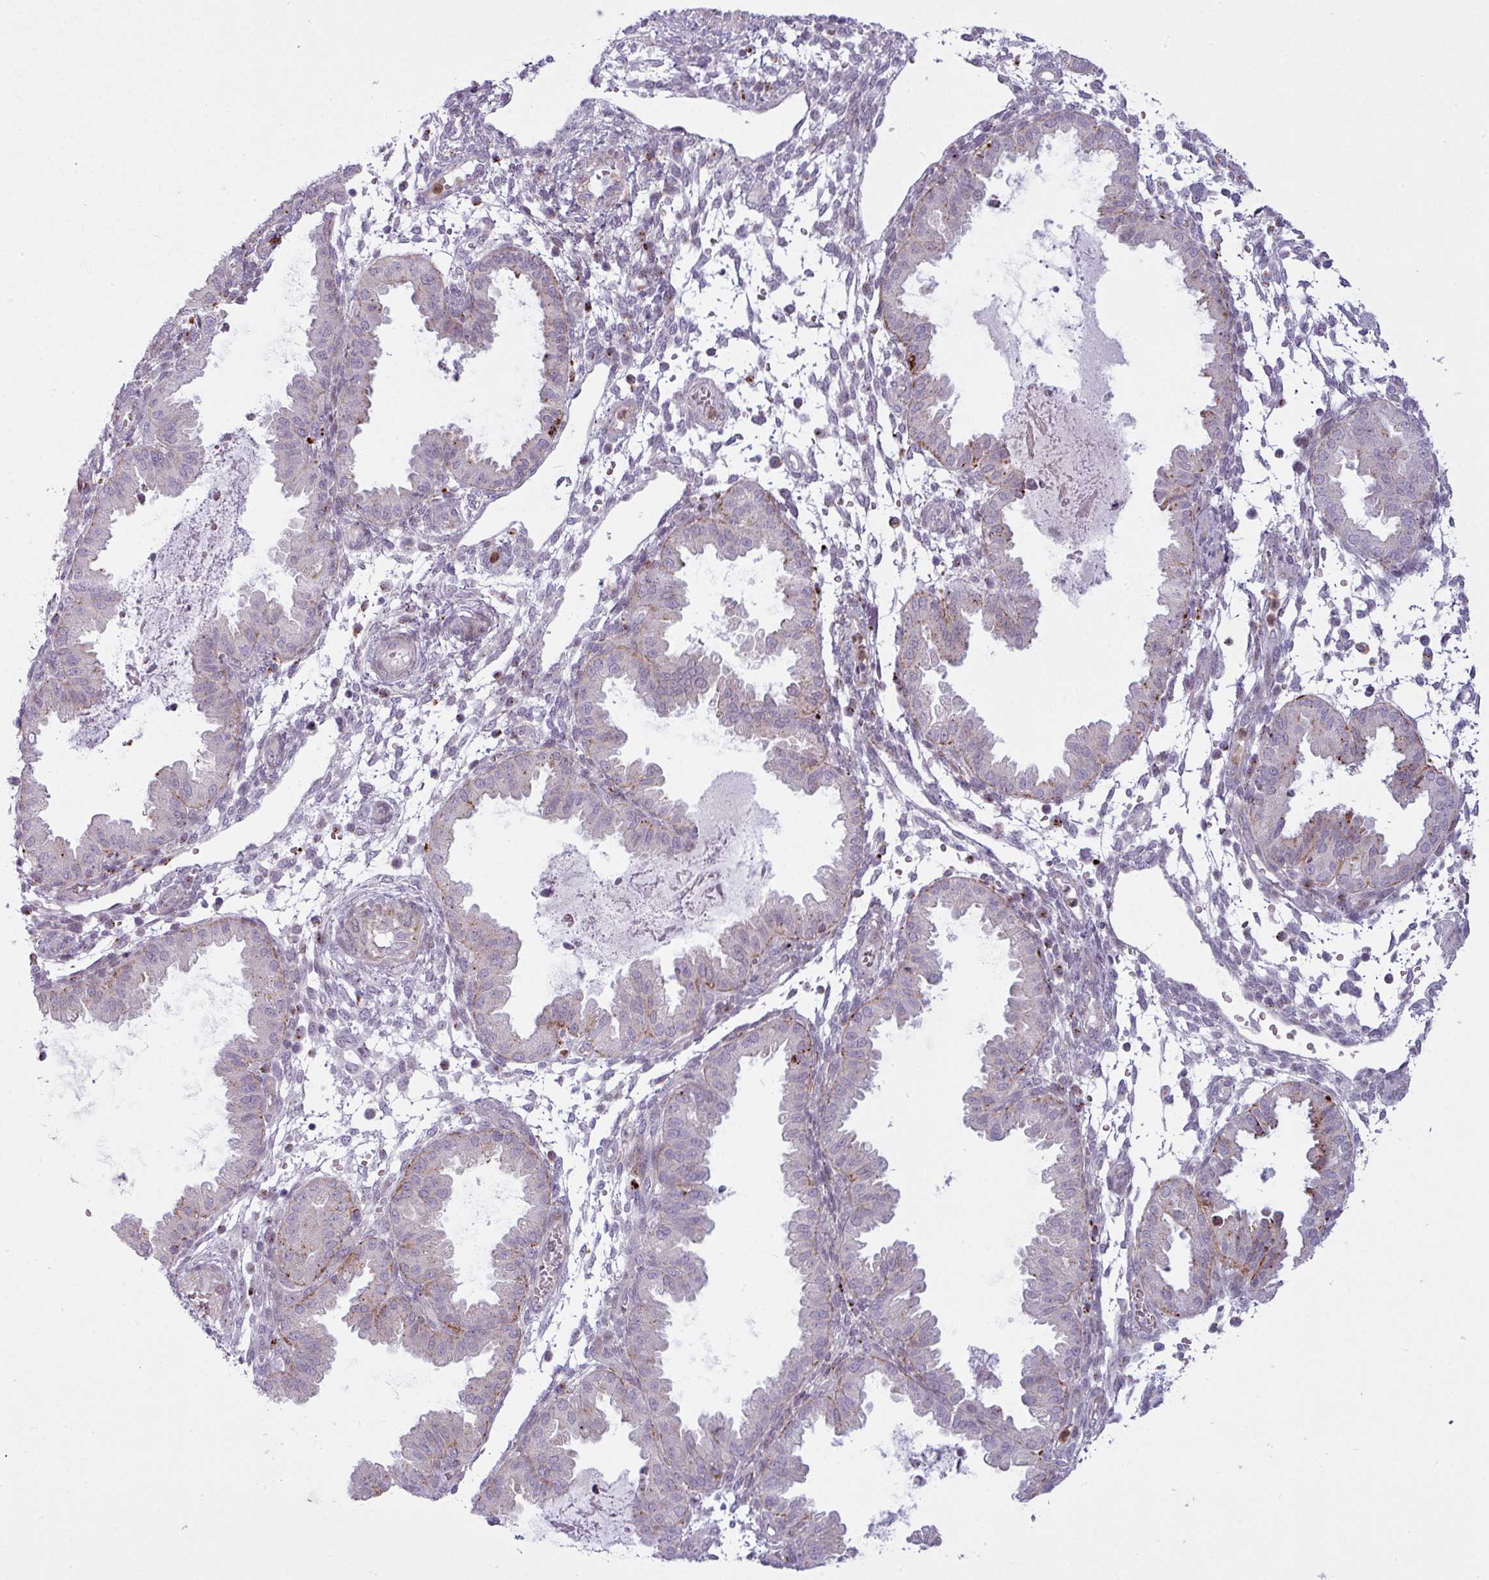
{"staining": {"intensity": "negative", "quantity": "none", "location": "none"}, "tissue": "endometrium", "cell_type": "Cells in endometrial stroma", "image_type": "normal", "snomed": [{"axis": "morphology", "description": "Normal tissue, NOS"}, {"axis": "topography", "description": "Endometrium"}], "caption": "IHC of unremarkable human endometrium exhibits no positivity in cells in endometrial stroma.", "gene": "MAP7D2", "patient": {"sex": "female", "age": 33}}